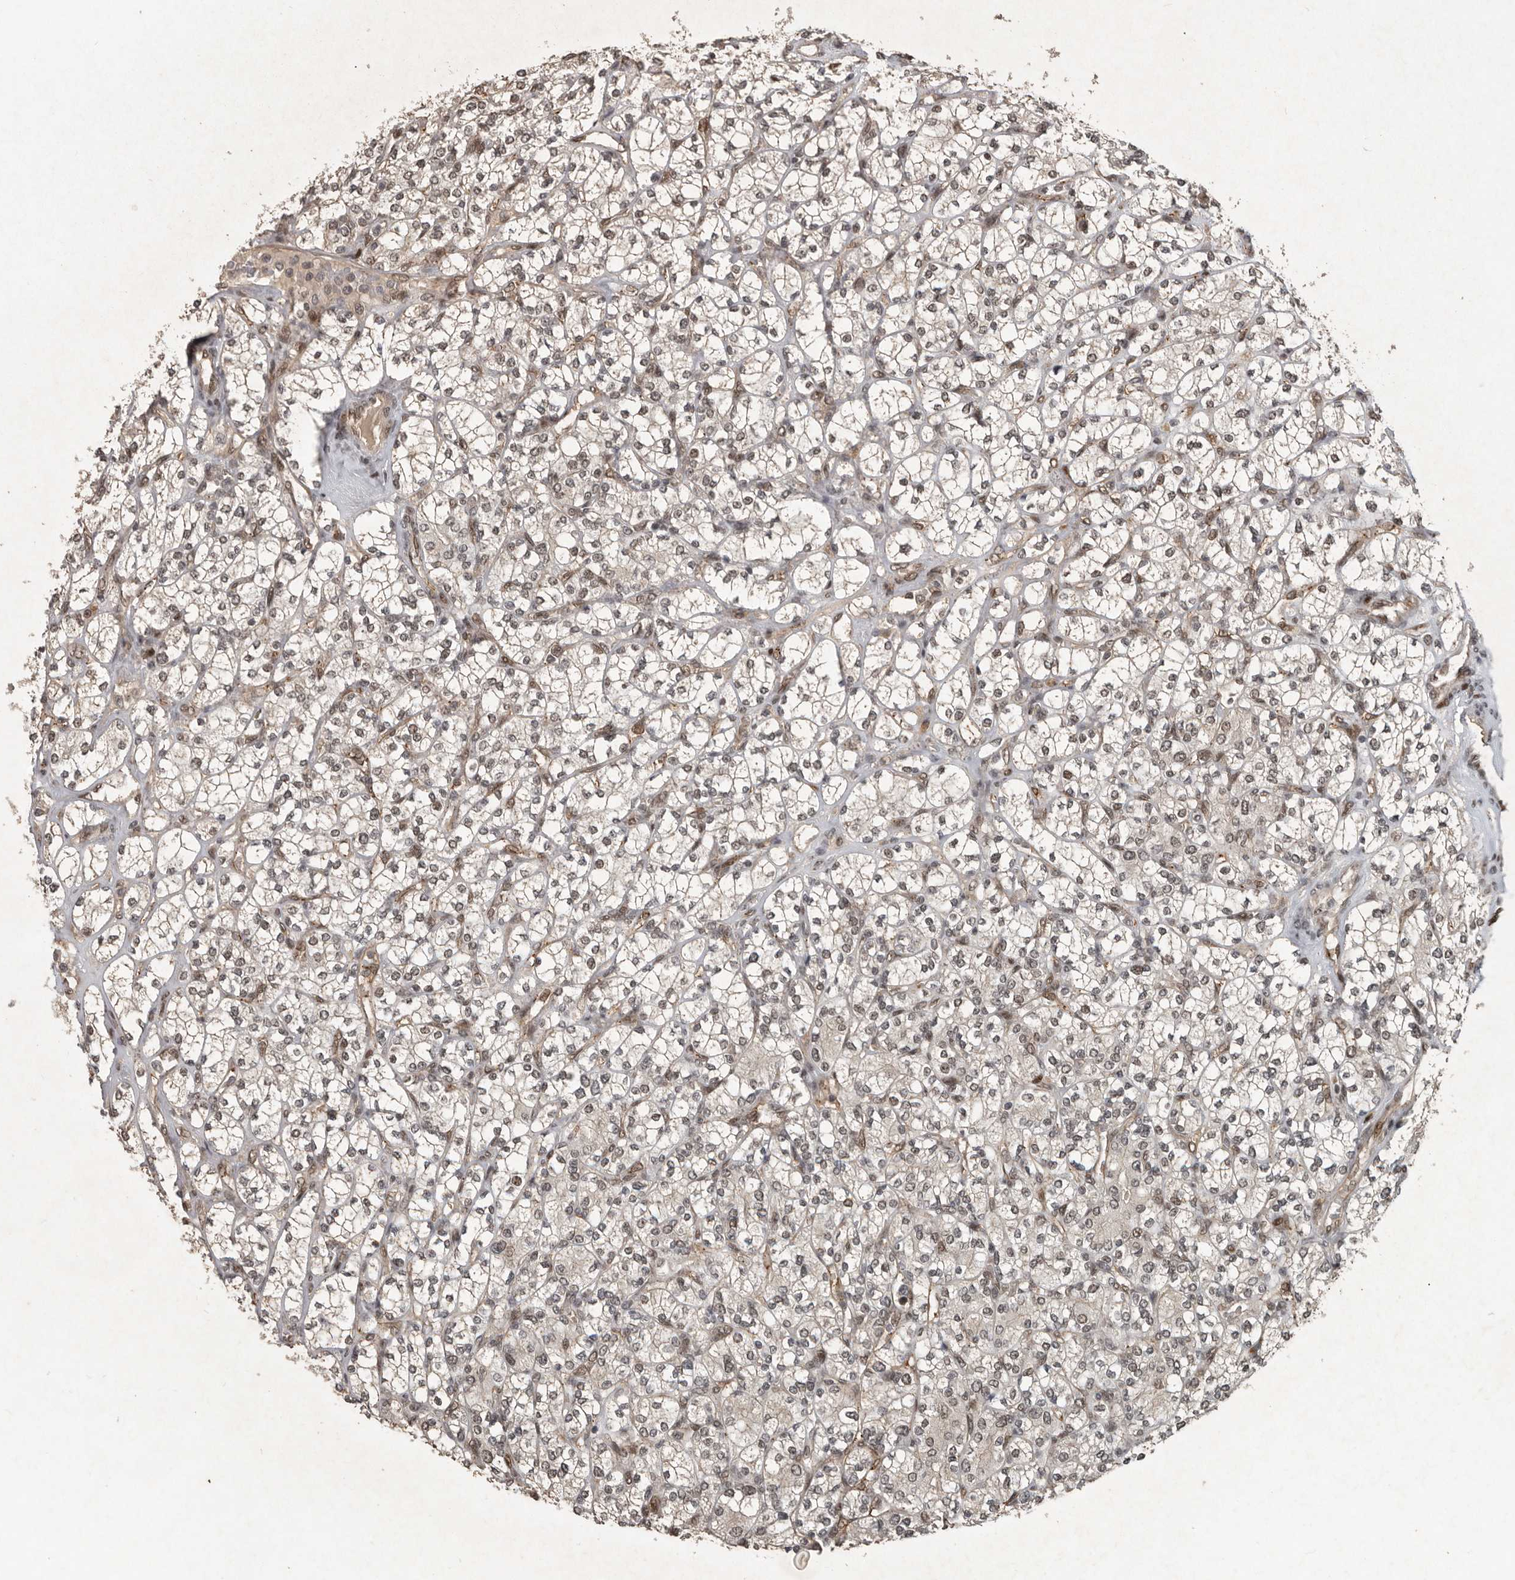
{"staining": {"intensity": "weak", "quantity": "25%-75%", "location": "nuclear"}, "tissue": "renal cancer", "cell_type": "Tumor cells", "image_type": "cancer", "snomed": [{"axis": "morphology", "description": "Adenocarcinoma, NOS"}, {"axis": "topography", "description": "Kidney"}], "caption": "Human adenocarcinoma (renal) stained with a brown dye exhibits weak nuclear positive positivity in about 25%-75% of tumor cells.", "gene": "CDC27", "patient": {"sex": "male", "age": 77}}